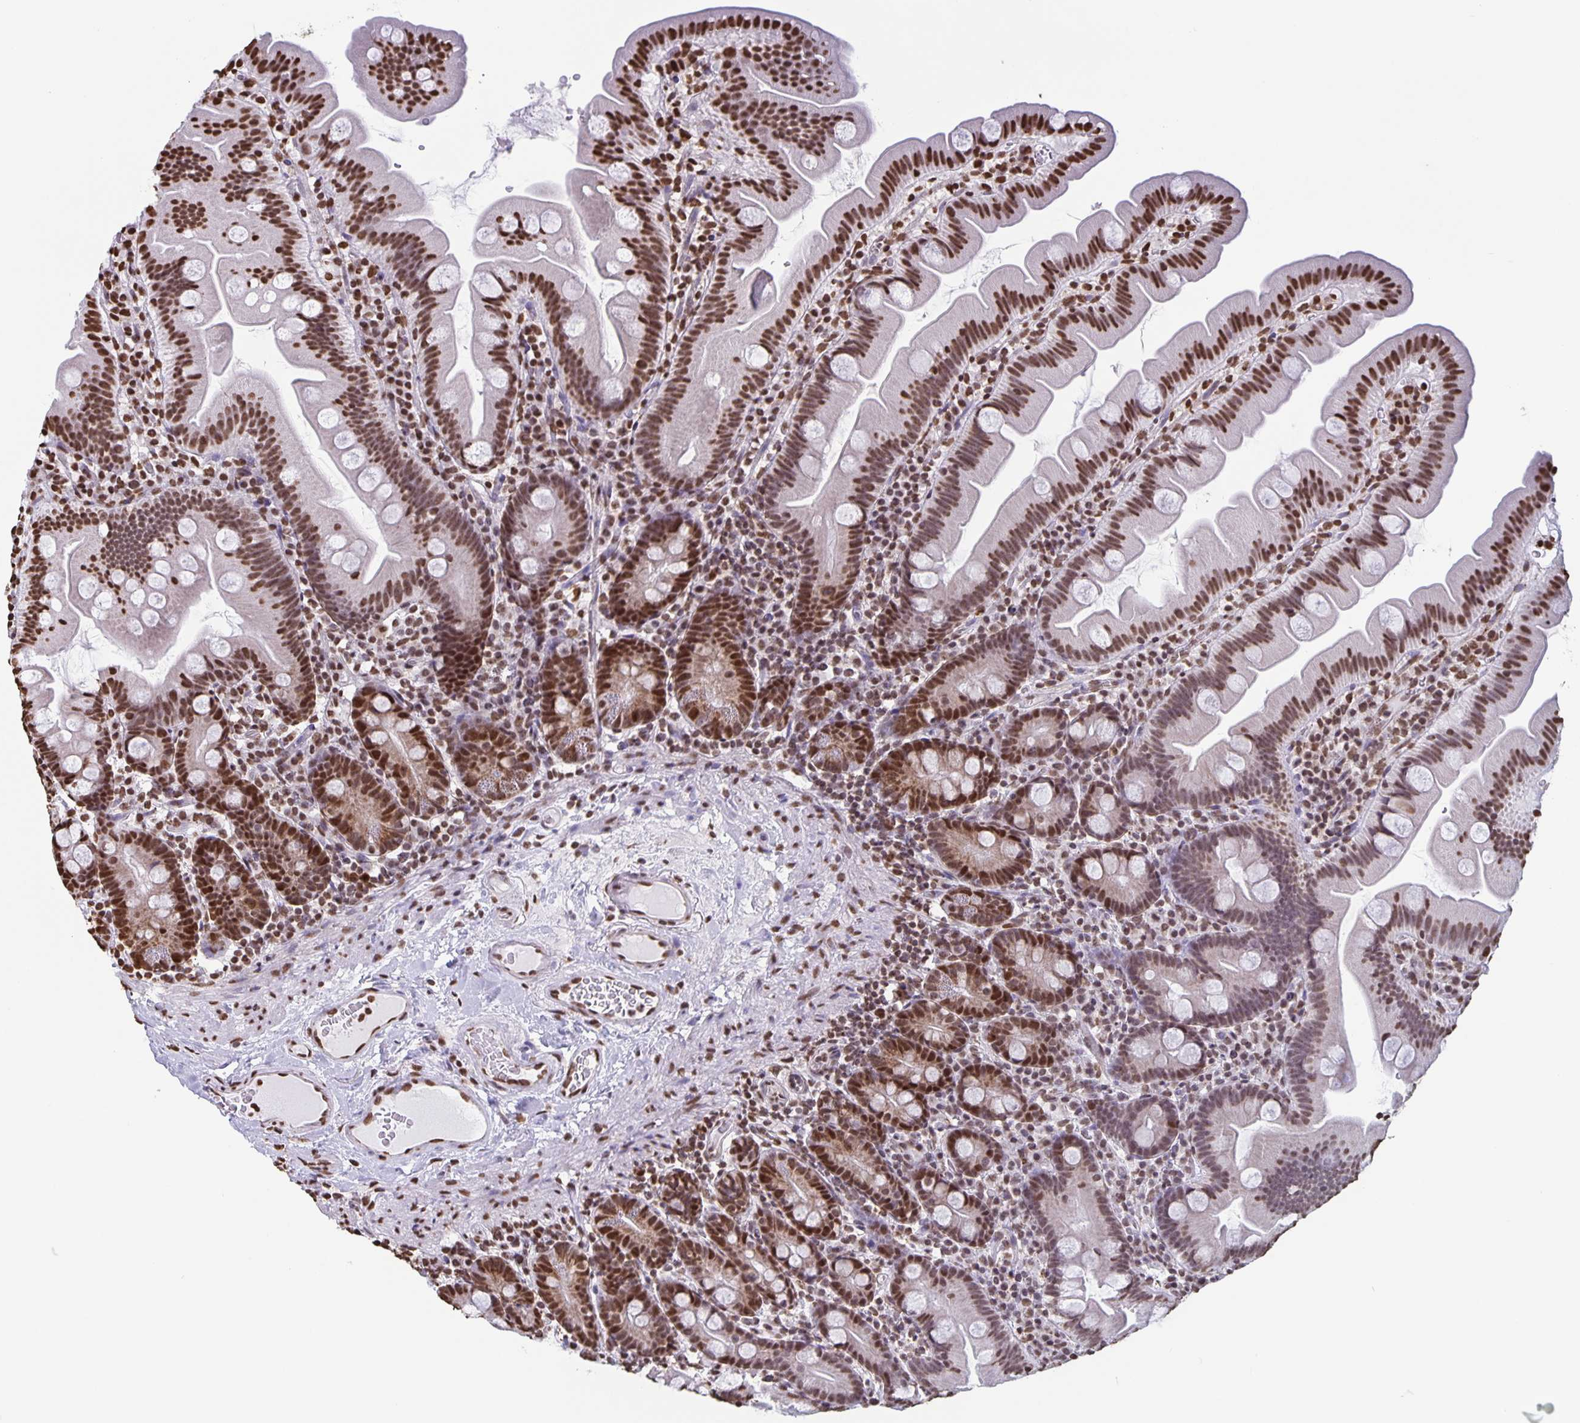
{"staining": {"intensity": "strong", "quantity": ">75%", "location": "nuclear"}, "tissue": "small intestine", "cell_type": "Glandular cells", "image_type": "normal", "snomed": [{"axis": "morphology", "description": "Normal tissue, NOS"}, {"axis": "topography", "description": "Small intestine"}], "caption": "The micrograph demonstrates staining of benign small intestine, revealing strong nuclear protein expression (brown color) within glandular cells.", "gene": "DUT", "patient": {"sex": "female", "age": 68}}